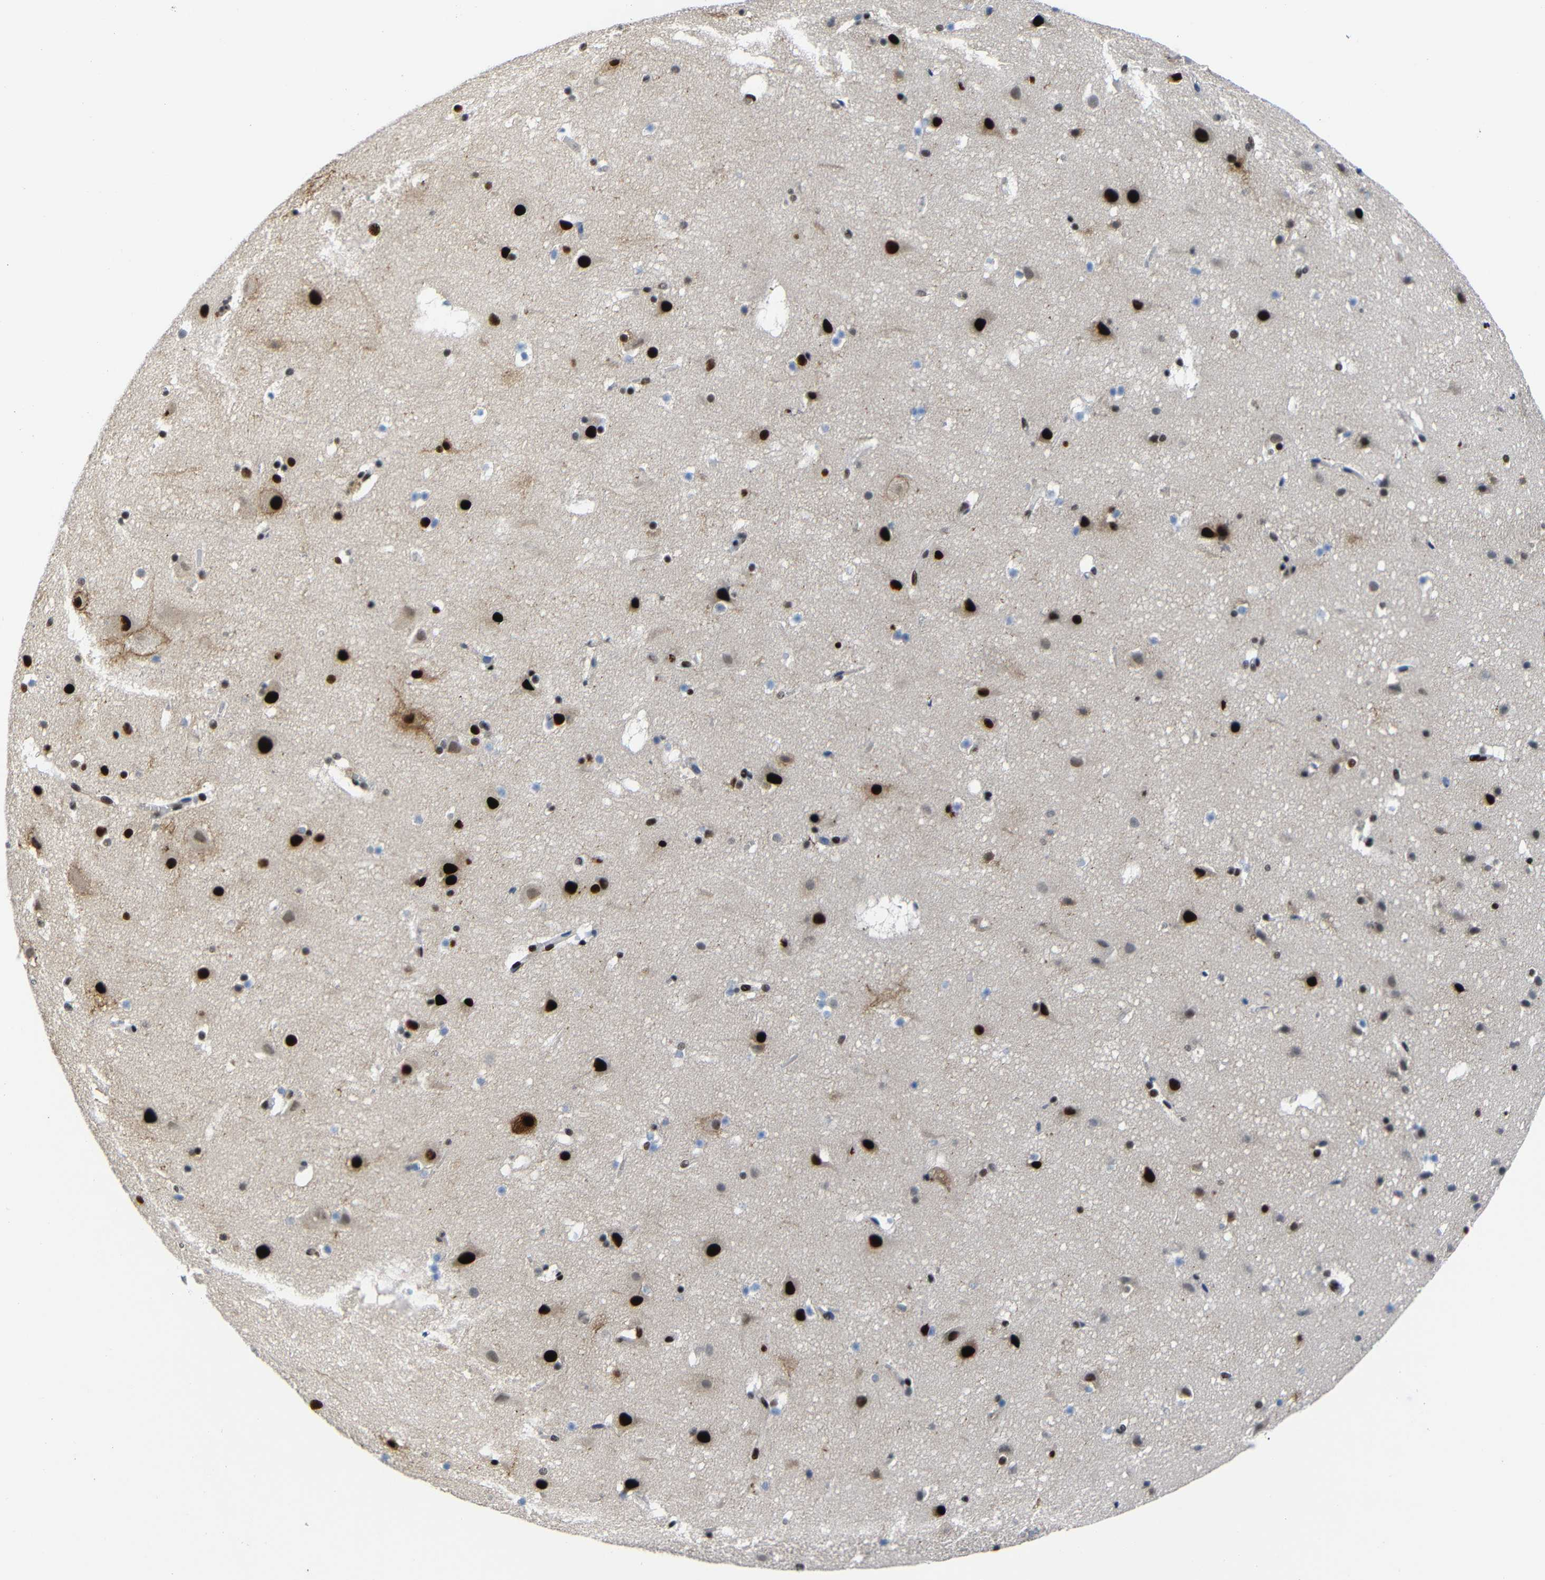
{"staining": {"intensity": "strong", "quantity": ">75%", "location": "nuclear"}, "tissue": "cerebral cortex", "cell_type": "Endothelial cells", "image_type": "normal", "snomed": [{"axis": "morphology", "description": "Normal tissue, NOS"}, {"axis": "topography", "description": "Cerebral cortex"}], "caption": "About >75% of endothelial cells in benign human cerebral cortex demonstrate strong nuclear protein positivity as visualized by brown immunohistochemical staining.", "gene": "SETDB2", "patient": {"sex": "male", "age": 45}}